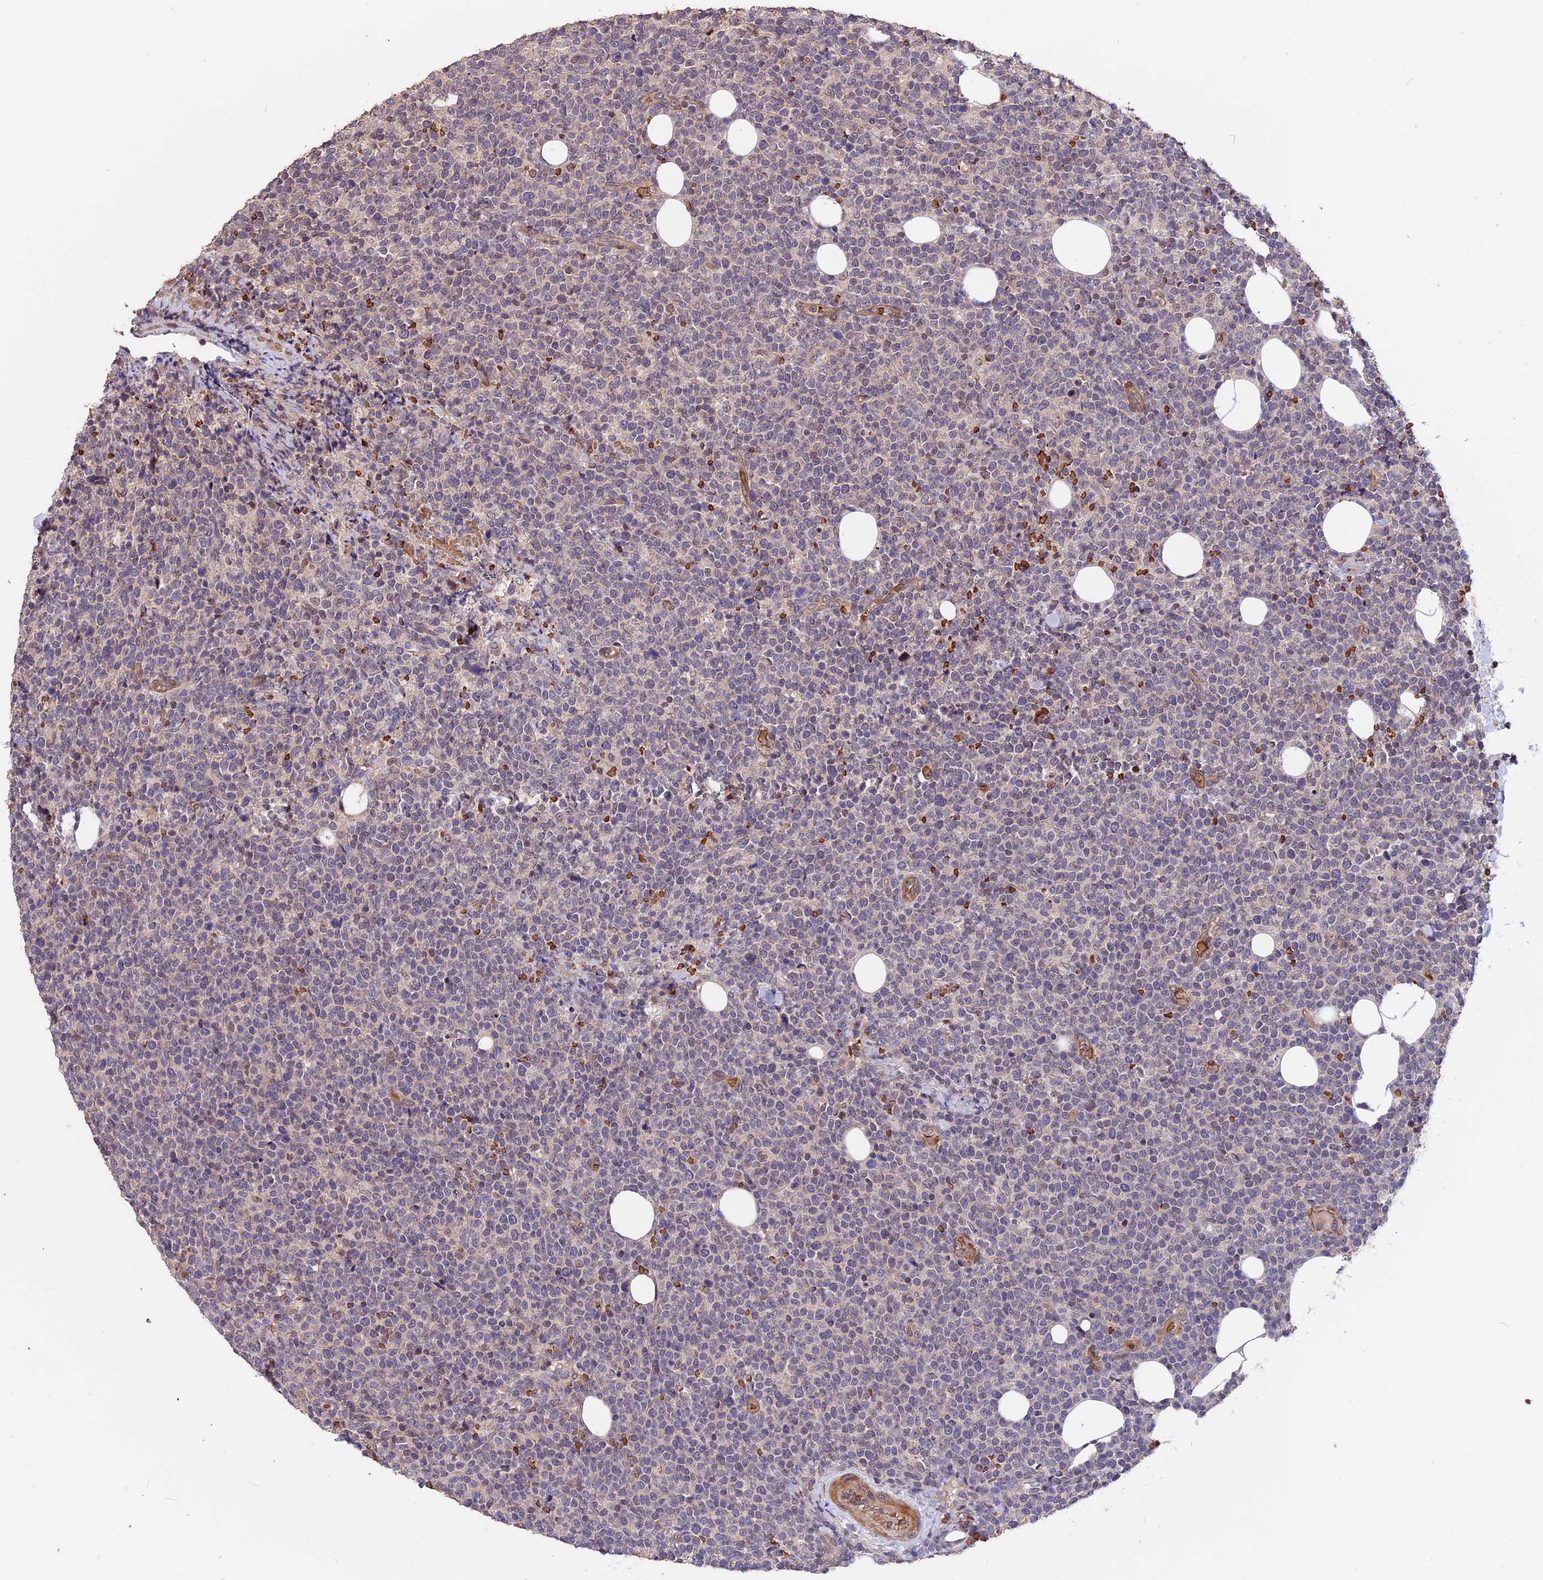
{"staining": {"intensity": "negative", "quantity": "none", "location": "none"}, "tissue": "lymphoma", "cell_type": "Tumor cells", "image_type": "cancer", "snomed": [{"axis": "morphology", "description": "Malignant lymphoma, non-Hodgkin's type, High grade"}, {"axis": "topography", "description": "Lymph node"}], "caption": "A photomicrograph of malignant lymphoma, non-Hodgkin's type (high-grade) stained for a protein exhibits no brown staining in tumor cells.", "gene": "ZC3H10", "patient": {"sex": "male", "age": 61}}